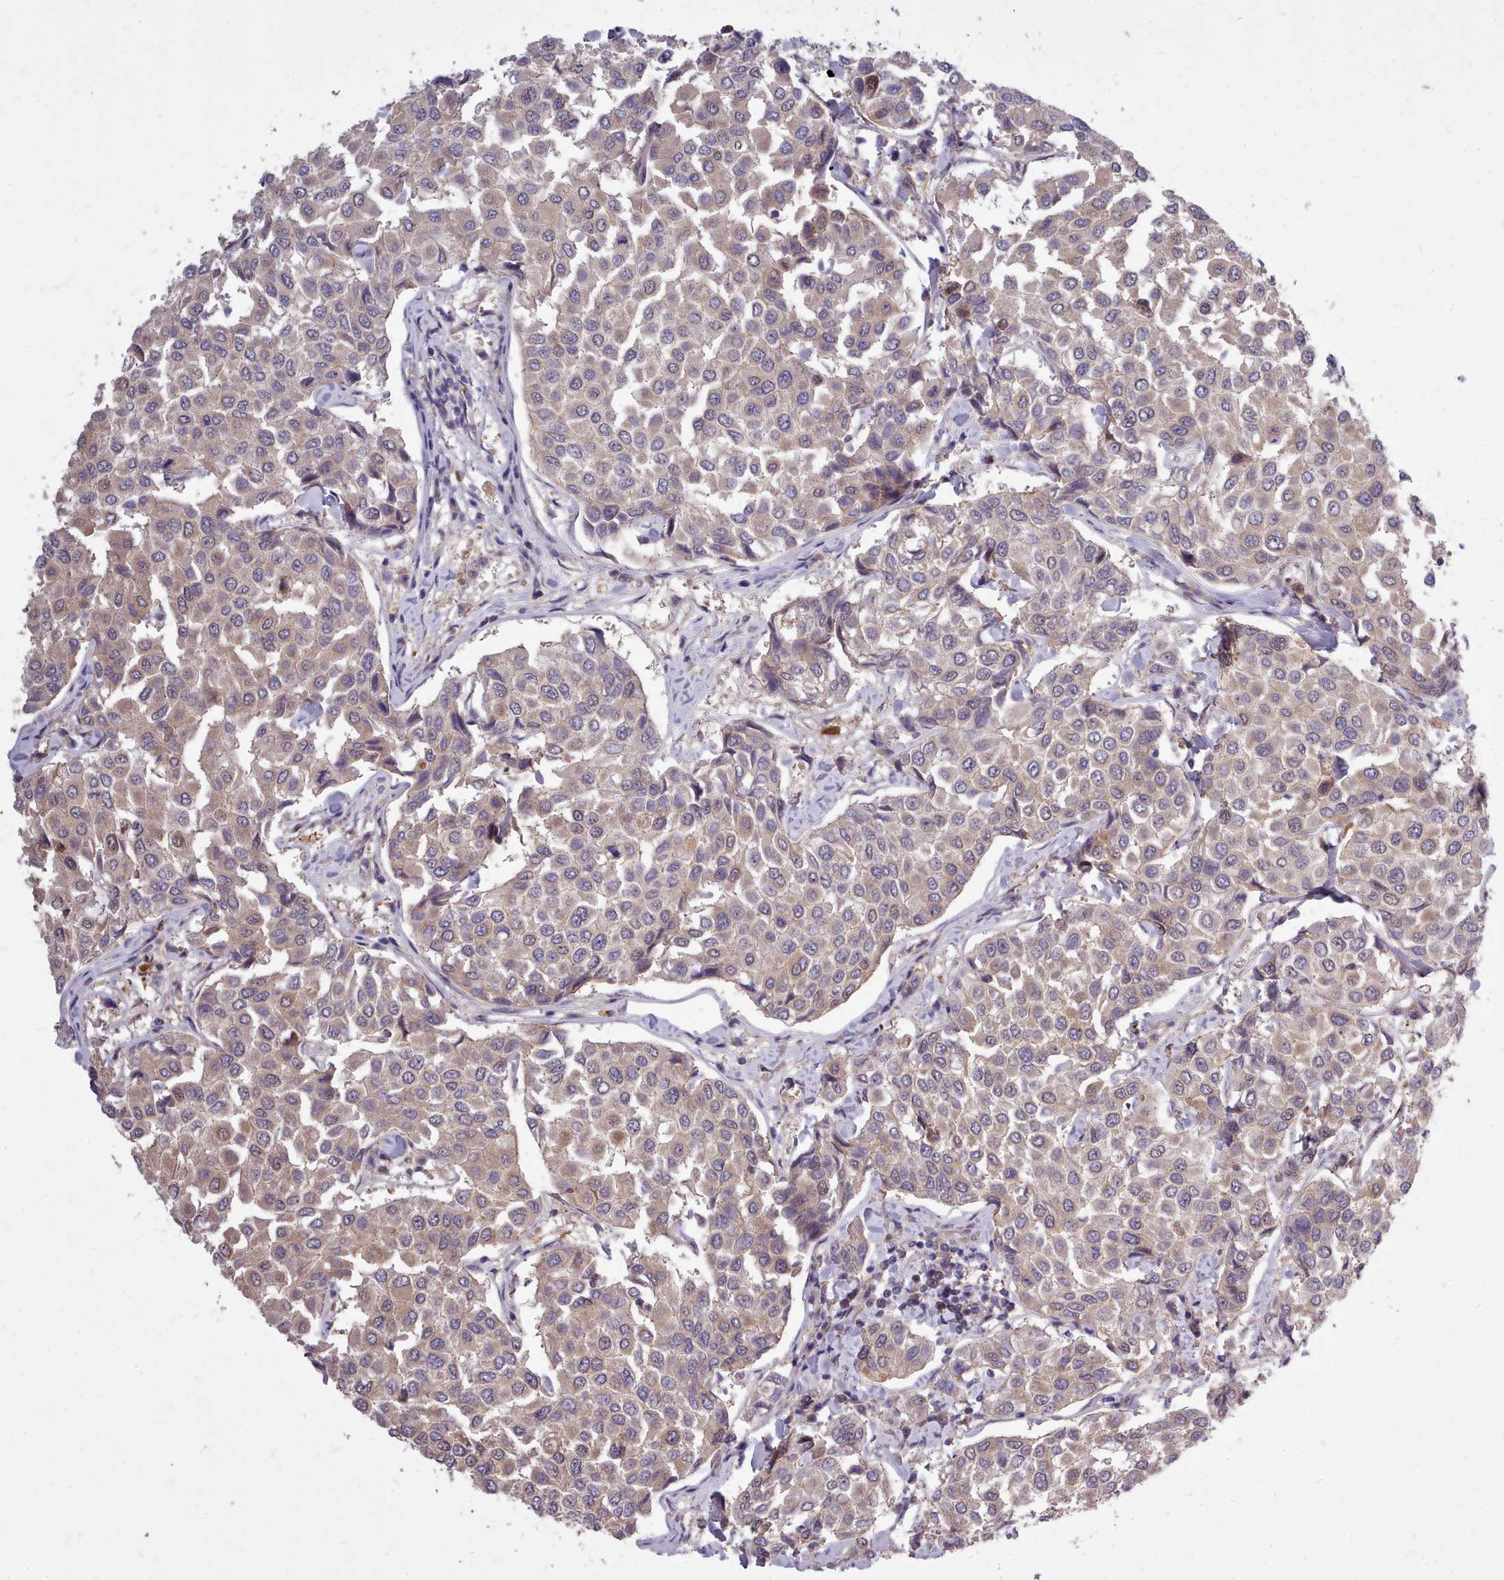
{"staining": {"intensity": "weak", "quantity": ">75%", "location": "cytoplasmic/membranous"}, "tissue": "breast cancer", "cell_type": "Tumor cells", "image_type": "cancer", "snomed": [{"axis": "morphology", "description": "Duct carcinoma"}, {"axis": "topography", "description": "Breast"}], "caption": "Human intraductal carcinoma (breast) stained with a protein marker demonstrates weak staining in tumor cells.", "gene": "AHCY", "patient": {"sex": "female", "age": 55}}